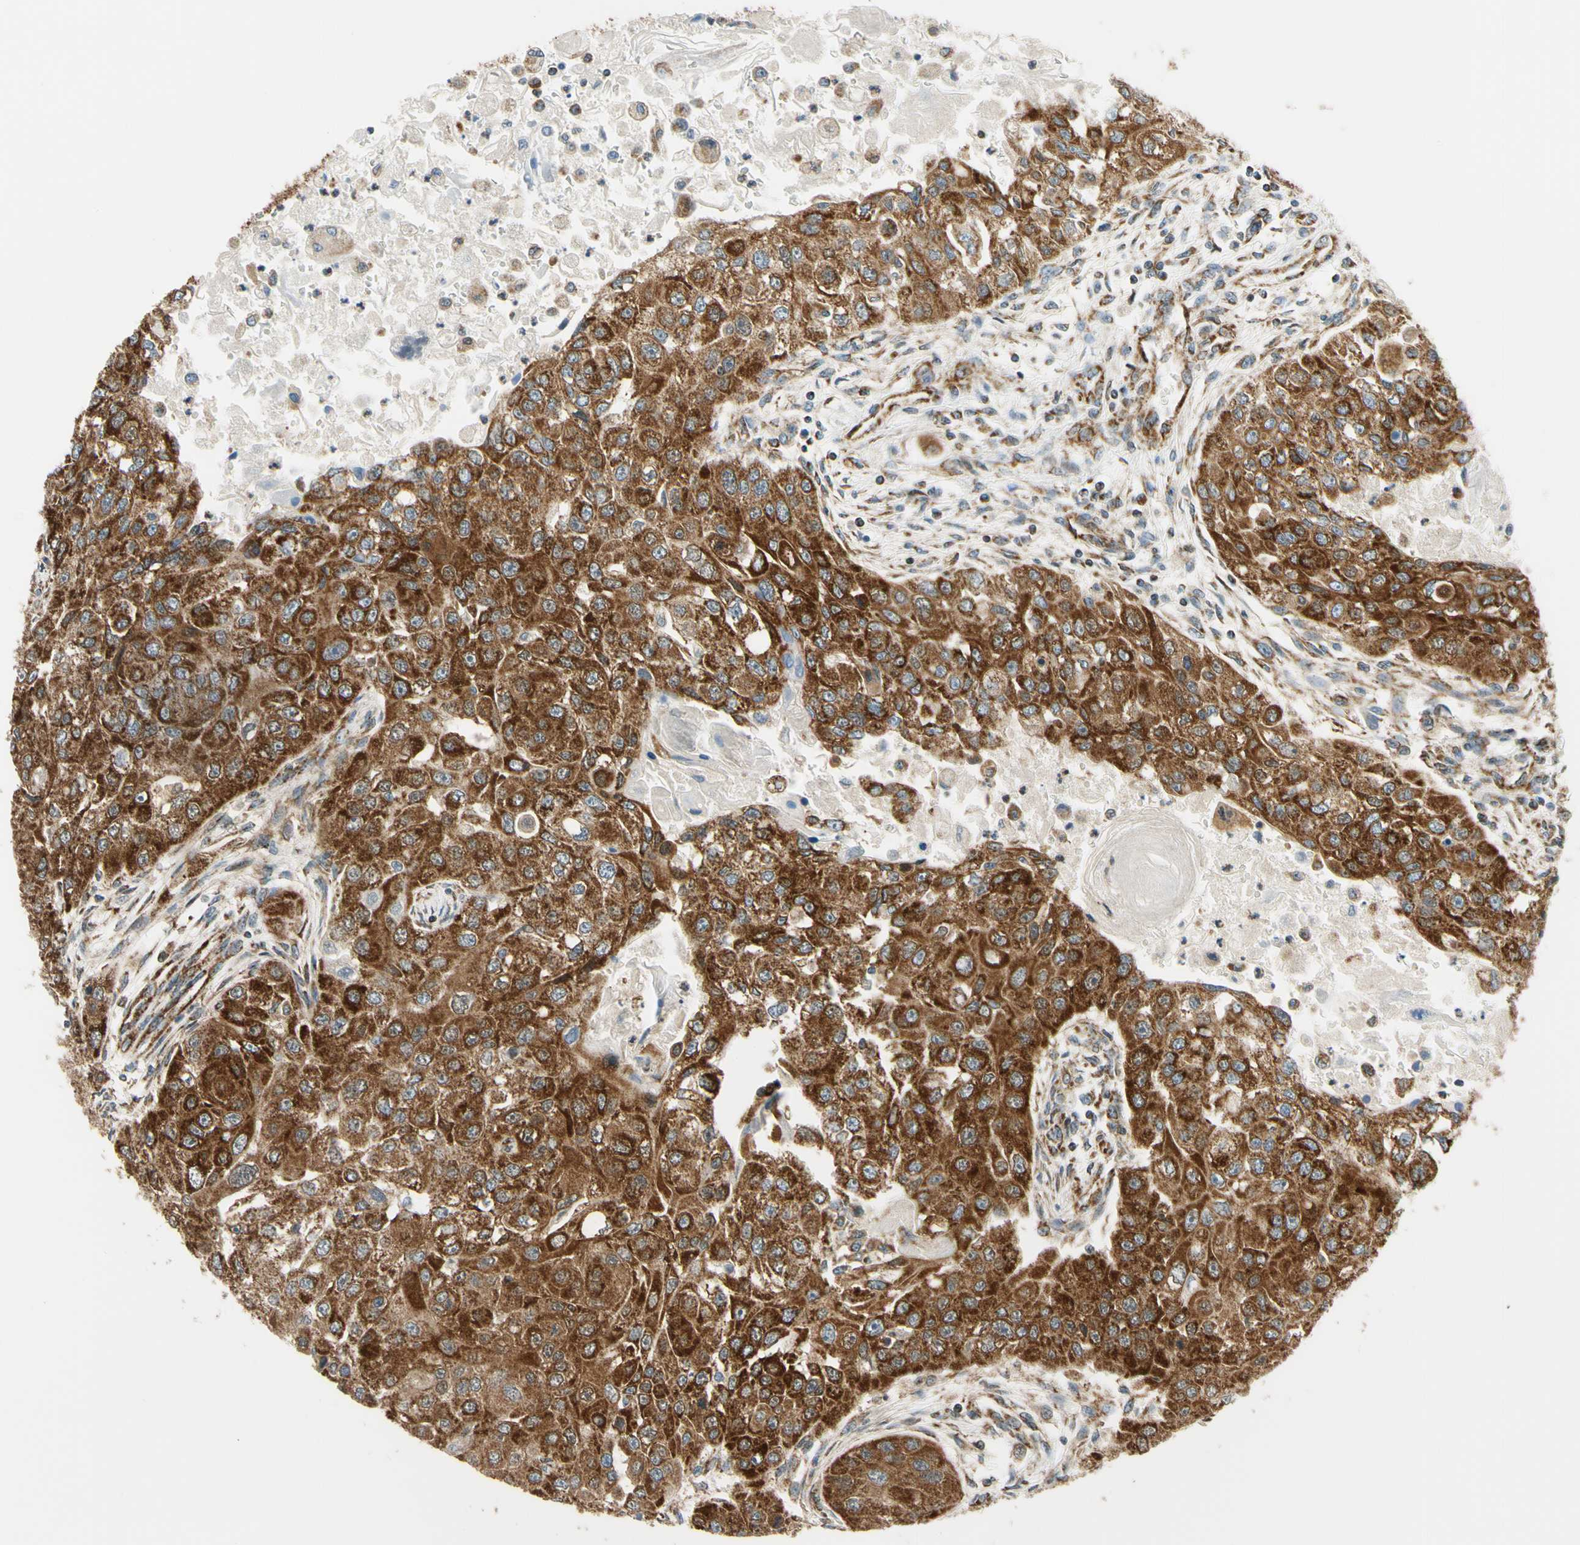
{"staining": {"intensity": "strong", "quantity": ">75%", "location": "cytoplasmic/membranous"}, "tissue": "head and neck cancer", "cell_type": "Tumor cells", "image_type": "cancer", "snomed": [{"axis": "morphology", "description": "Normal tissue, NOS"}, {"axis": "morphology", "description": "Squamous cell carcinoma, NOS"}, {"axis": "topography", "description": "Skeletal muscle"}, {"axis": "topography", "description": "Head-Neck"}], "caption": "Immunohistochemistry (IHC) of human head and neck cancer (squamous cell carcinoma) exhibits high levels of strong cytoplasmic/membranous positivity in about >75% of tumor cells. (Brightfield microscopy of DAB IHC at high magnification).", "gene": "MAVS", "patient": {"sex": "male", "age": 51}}